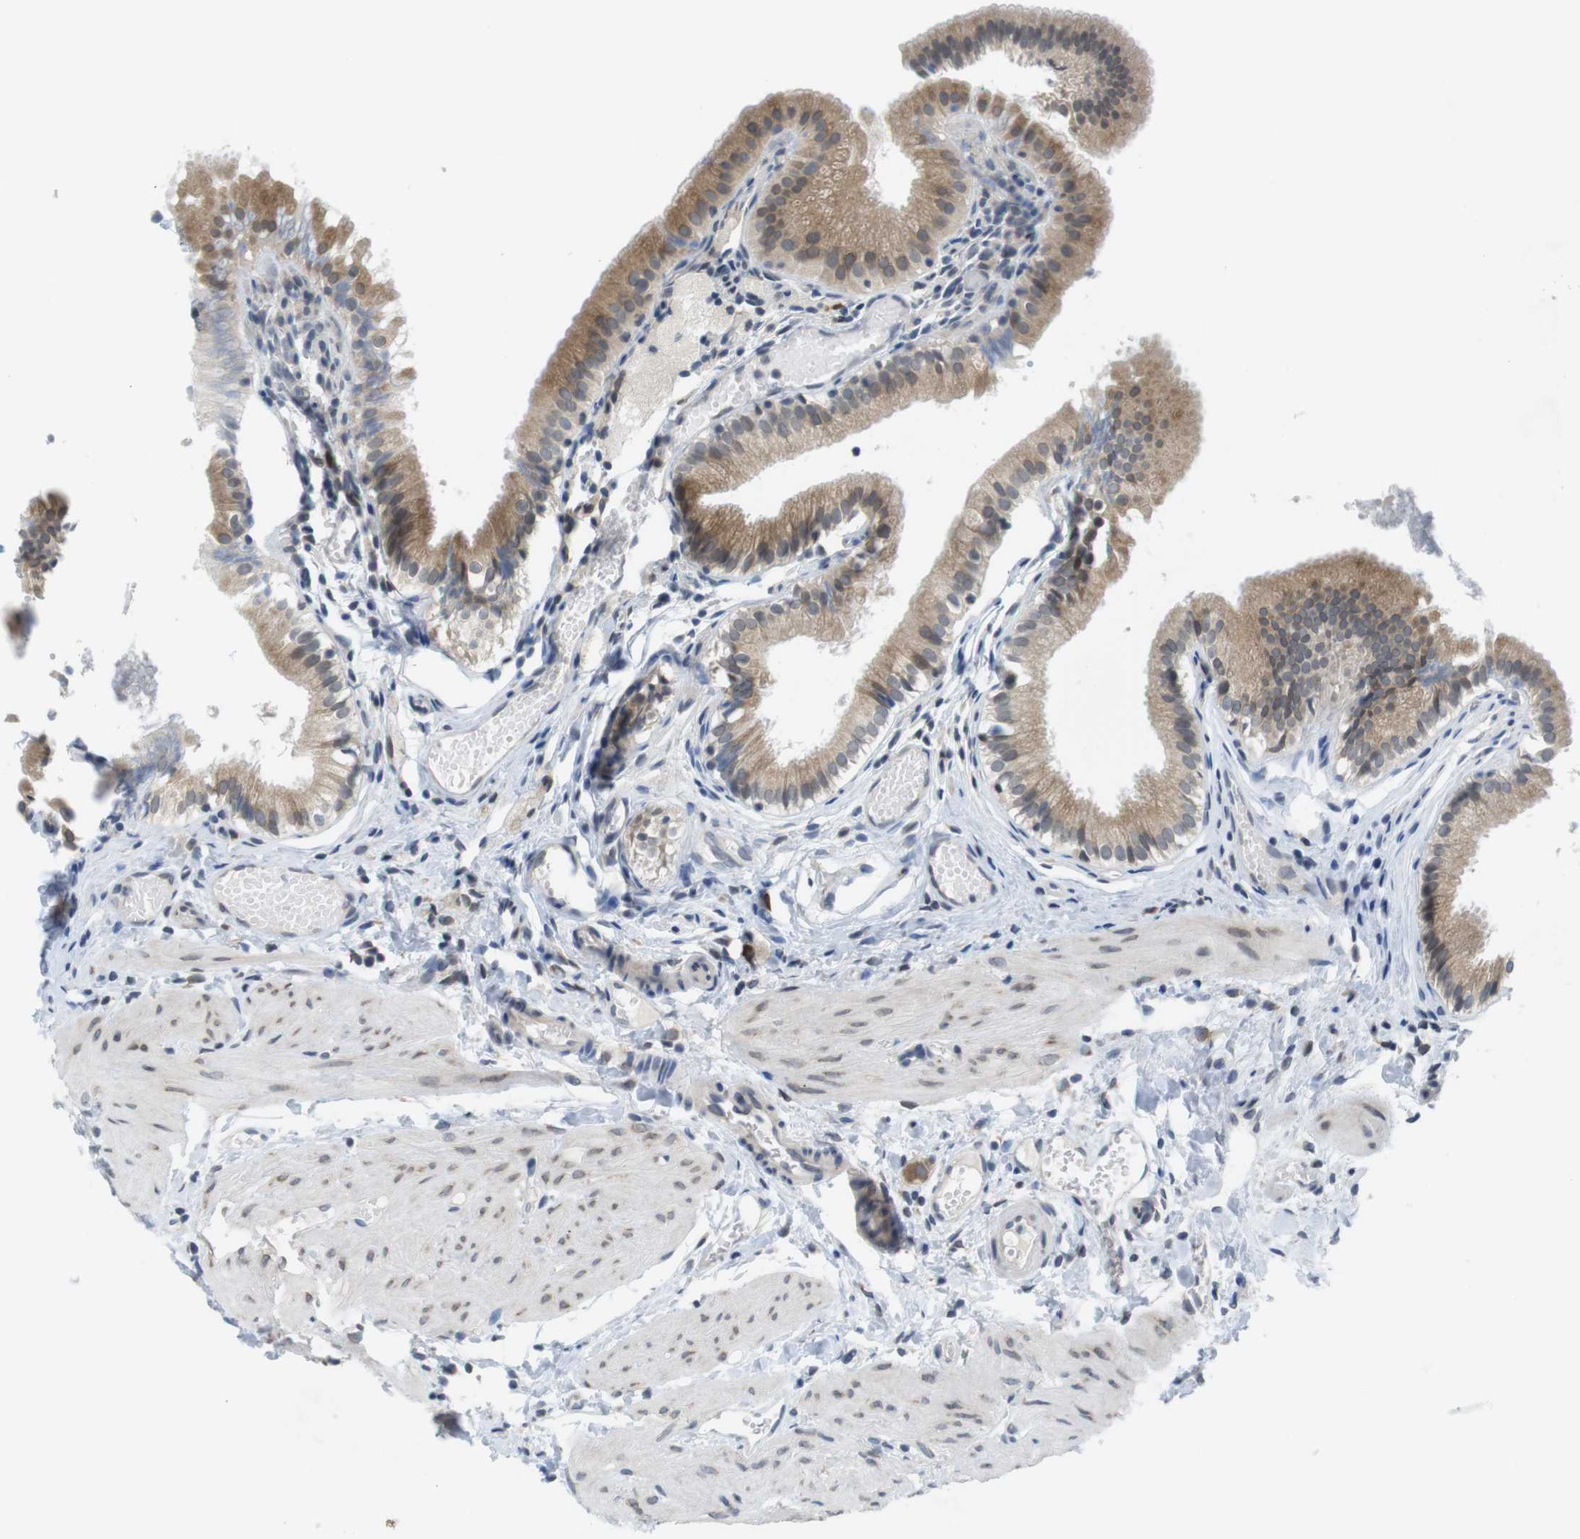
{"staining": {"intensity": "moderate", "quantity": ">75%", "location": "cytoplasmic/membranous"}, "tissue": "gallbladder", "cell_type": "Glandular cells", "image_type": "normal", "snomed": [{"axis": "morphology", "description": "Normal tissue, NOS"}, {"axis": "topography", "description": "Gallbladder"}], "caption": "This micrograph reveals IHC staining of benign human gallbladder, with medium moderate cytoplasmic/membranous staining in approximately >75% of glandular cells.", "gene": "ERGIC3", "patient": {"sex": "female", "age": 26}}